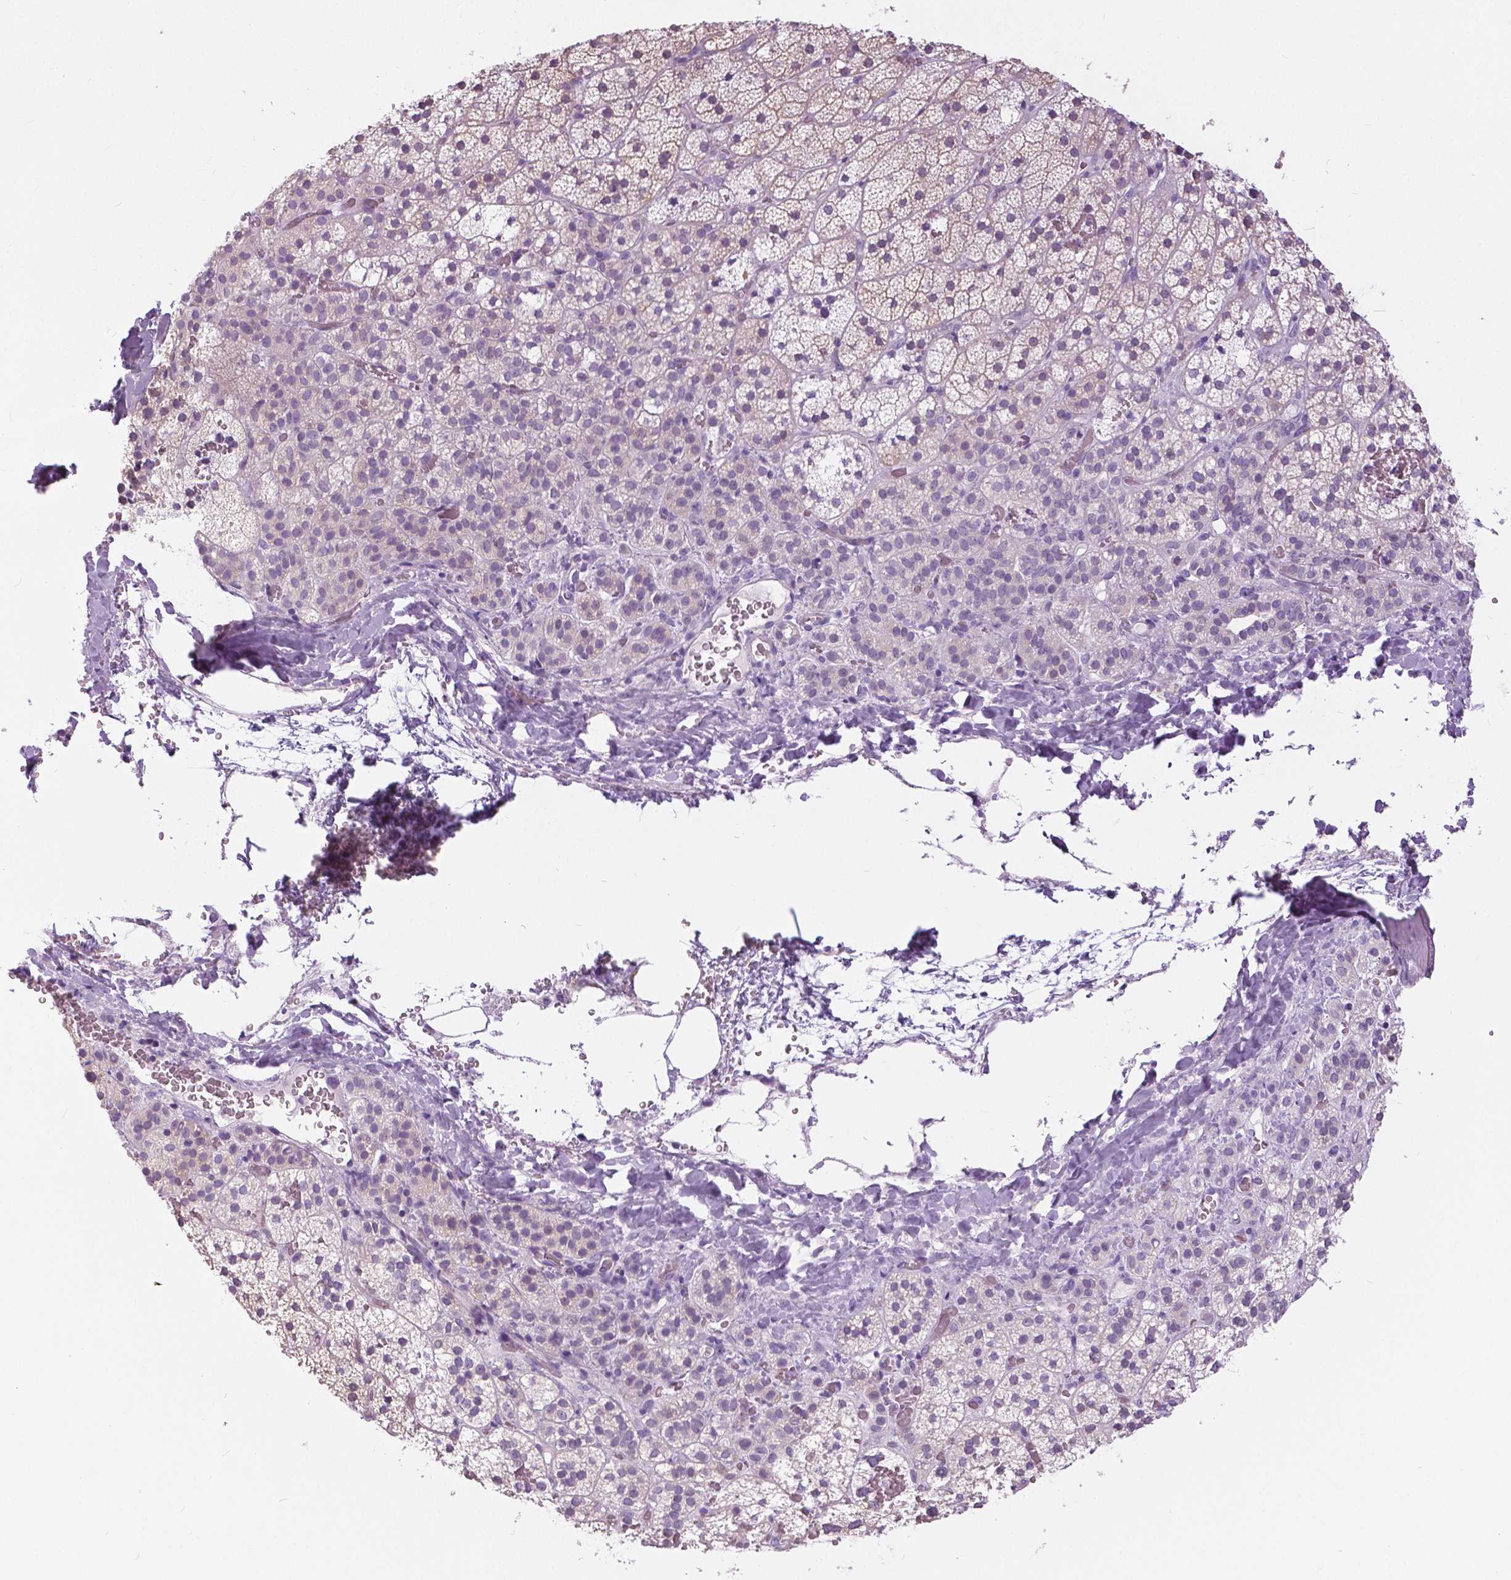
{"staining": {"intensity": "weak", "quantity": "<25%", "location": "cytoplasmic/membranous"}, "tissue": "adrenal gland", "cell_type": "Glandular cells", "image_type": "normal", "snomed": [{"axis": "morphology", "description": "Normal tissue, NOS"}, {"axis": "topography", "description": "Adrenal gland"}], "caption": "Normal adrenal gland was stained to show a protein in brown. There is no significant expression in glandular cells. (DAB immunohistochemistry (IHC) with hematoxylin counter stain).", "gene": "TP53TG5", "patient": {"sex": "male", "age": 53}}